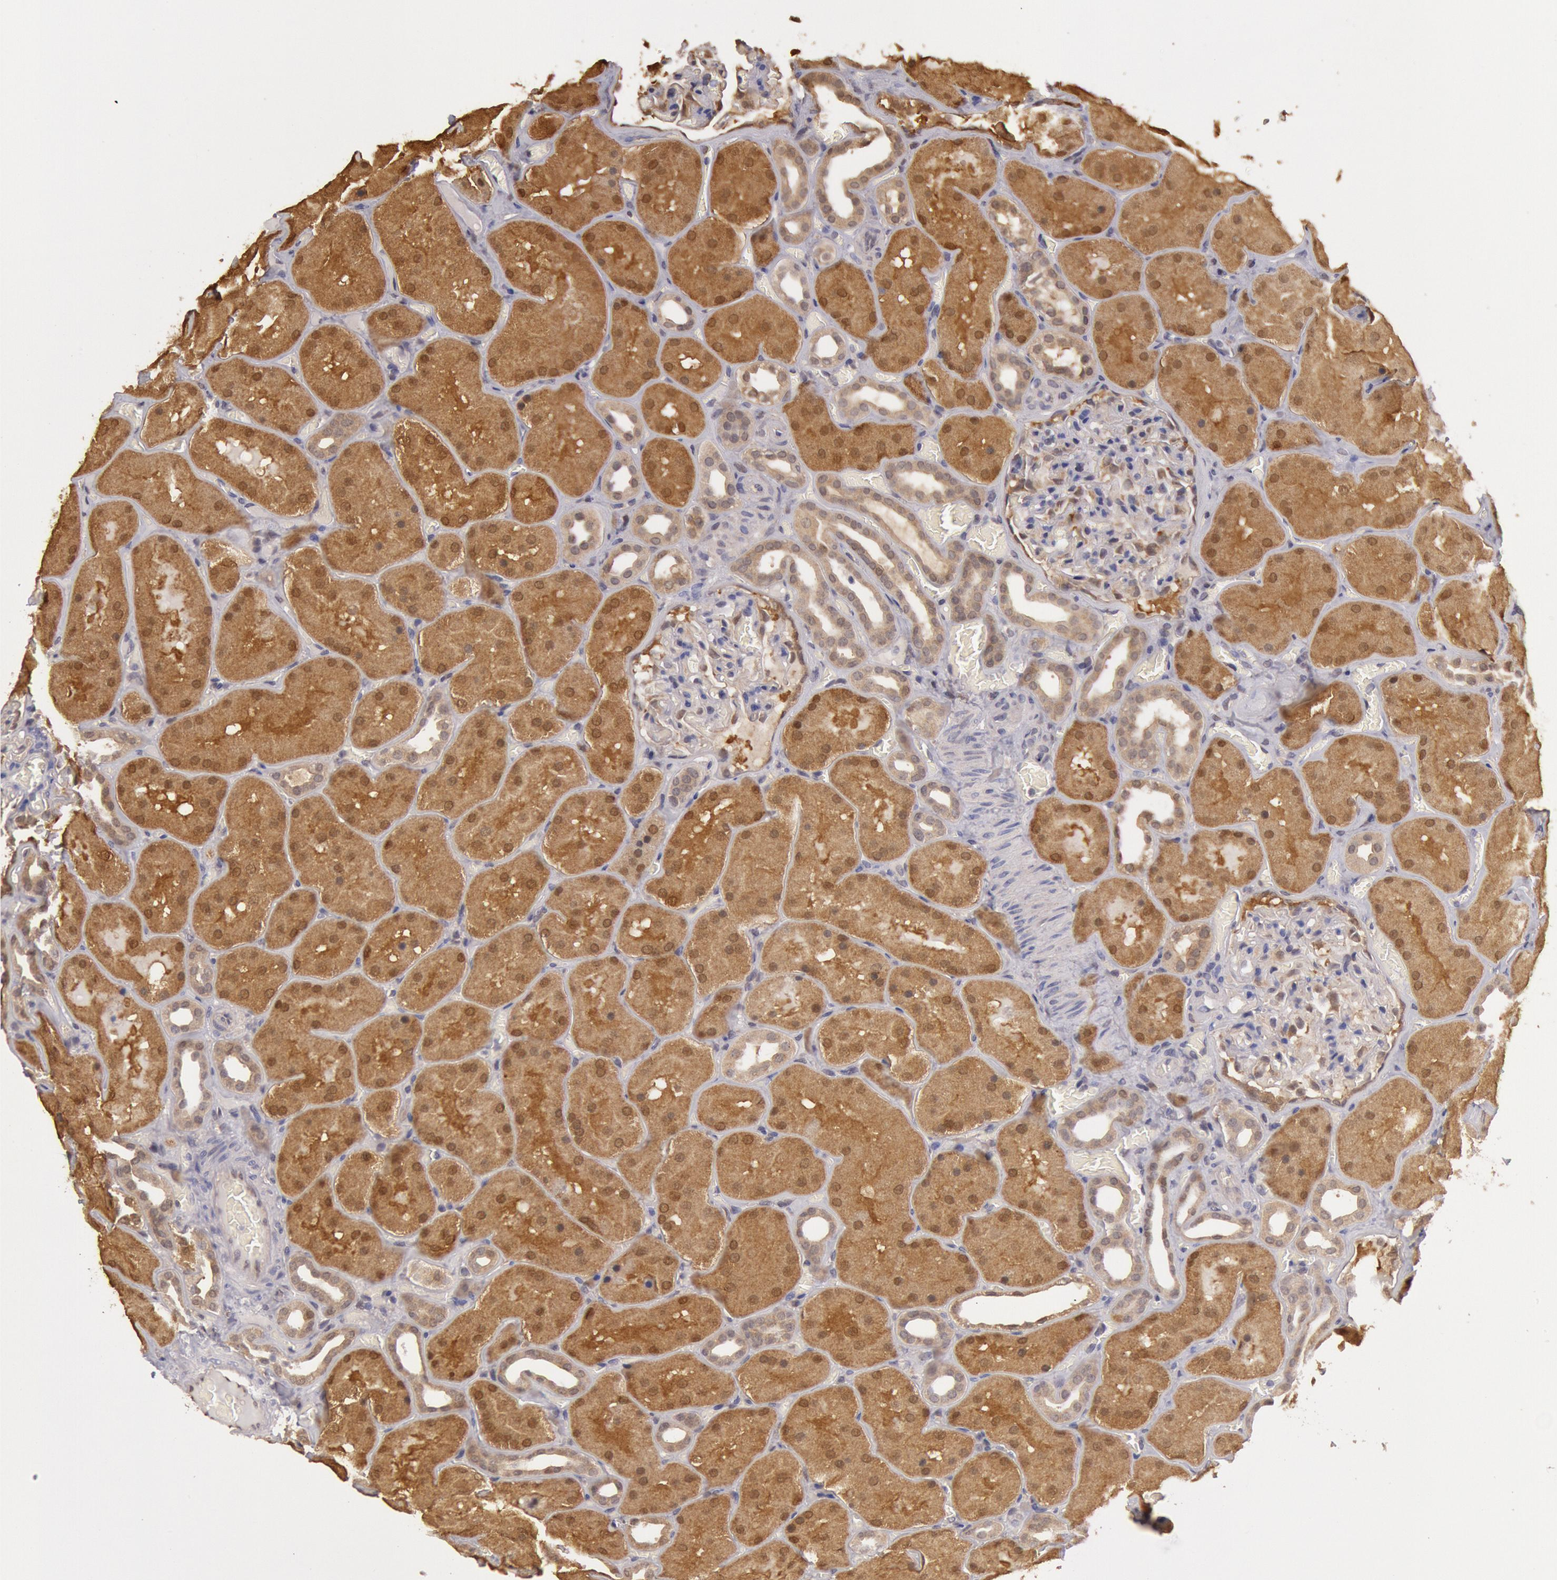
{"staining": {"intensity": "weak", "quantity": "25%-75%", "location": "cytoplasmic/membranous"}, "tissue": "kidney", "cell_type": "Cells in glomeruli", "image_type": "normal", "snomed": [{"axis": "morphology", "description": "Normal tissue, NOS"}, {"axis": "topography", "description": "Kidney"}], "caption": "Immunohistochemical staining of benign kidney exhibits weak cytoplasmic/membranous protein expression in approximately 25%-75% of cells in glomeruli.", "gene": "MPST", "patient": {"sex": "male", "age": 28}}